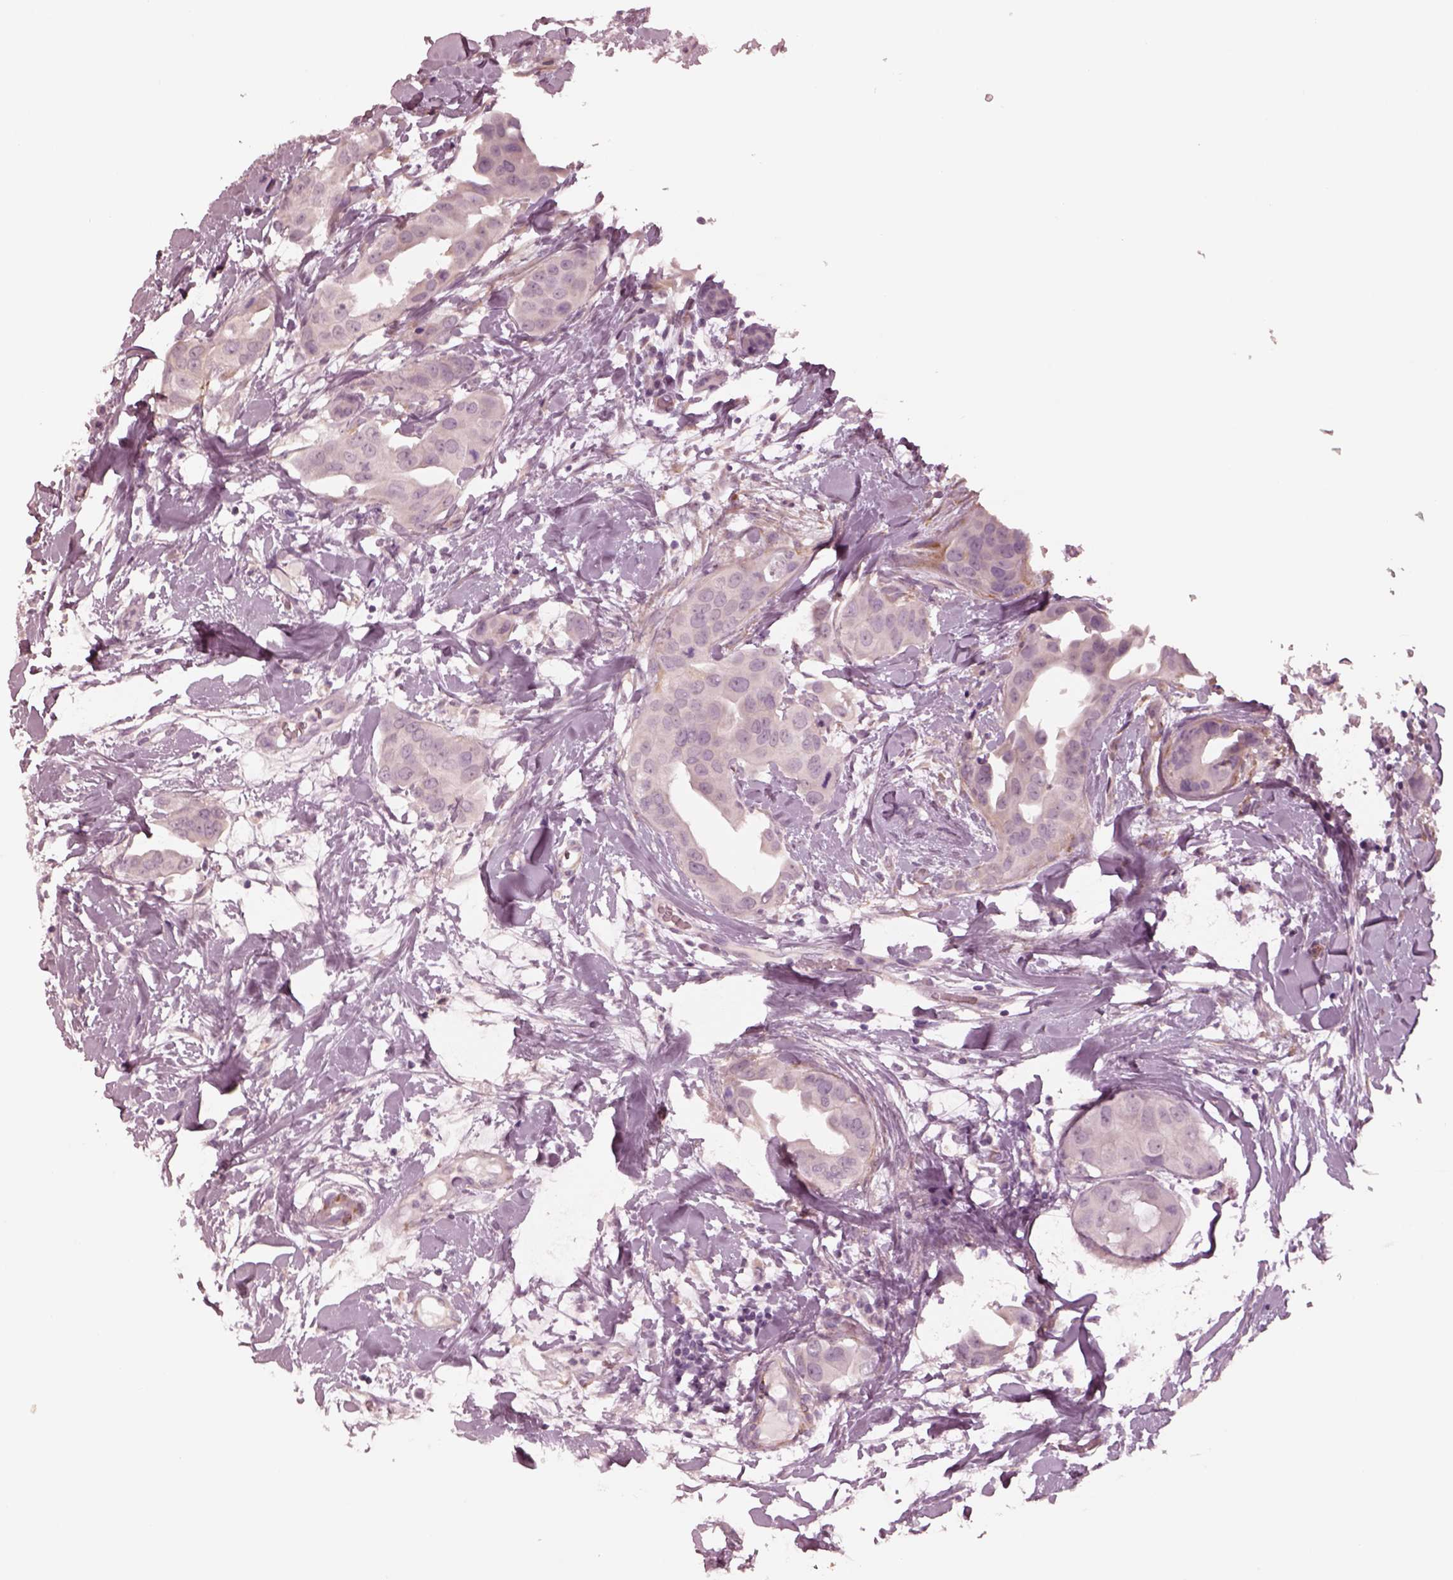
{"staining": {"intensity": "negative", "quantity": "none", "location": "none"}, "tissue": "breast cancer", "cell_type": "Tumor cells", "image_type": "cancer", "snomed": [{"axis": "morphology", "description": "Normal tissue, NOS"}, {"axis": "morphology", "description": "Duct carcinoma"}, {"axis": "topography", "description": "Breast"}], "caption": "A micrograph of breast cancer (intraductal carcinoma) stained for a protein displays no brown staining in tumor cells.", "gene": "DNAAF9", "patient": {"sex": "female", "age": 40}}